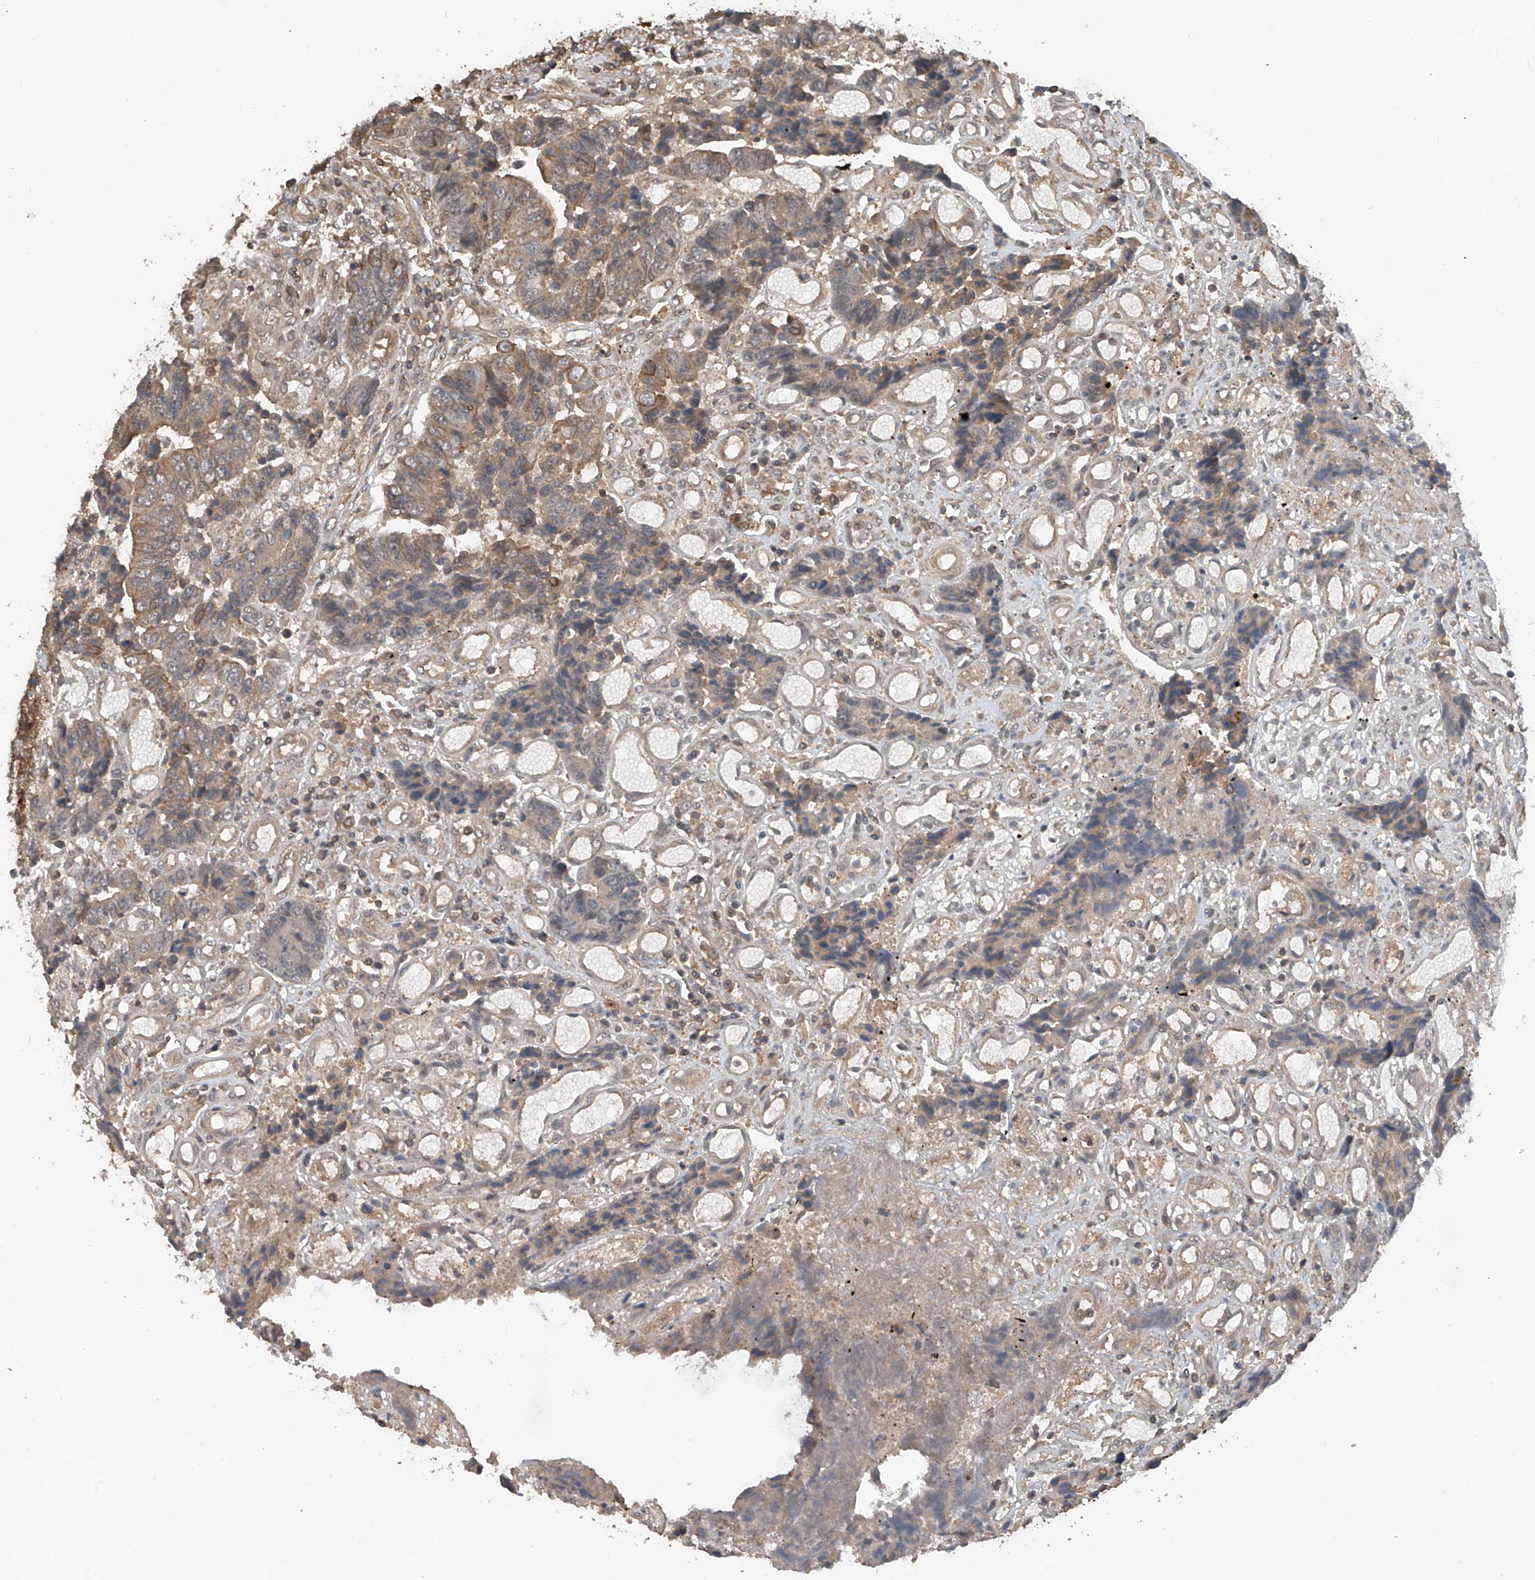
{"staining": {"intensity": "weak", "quantity": "25%-75%", "location": "cytoplasmic/membranous"}, "tissue": "colorectal cancer", "cell_type": "Tumor cells", "image_type": "cancer", "snomed": [{"axis": "morphology", "description": "Adenocarcinoma, NOS"}, {"axis": "topography", "description": "Rectum"}], "caption": "Adenocarcinoma (colorectal) stained with a protein marker exhibits weak staining in tumor cells.", "gene": "RPAIN", "patient": {"sex": "male", "age": 84}}